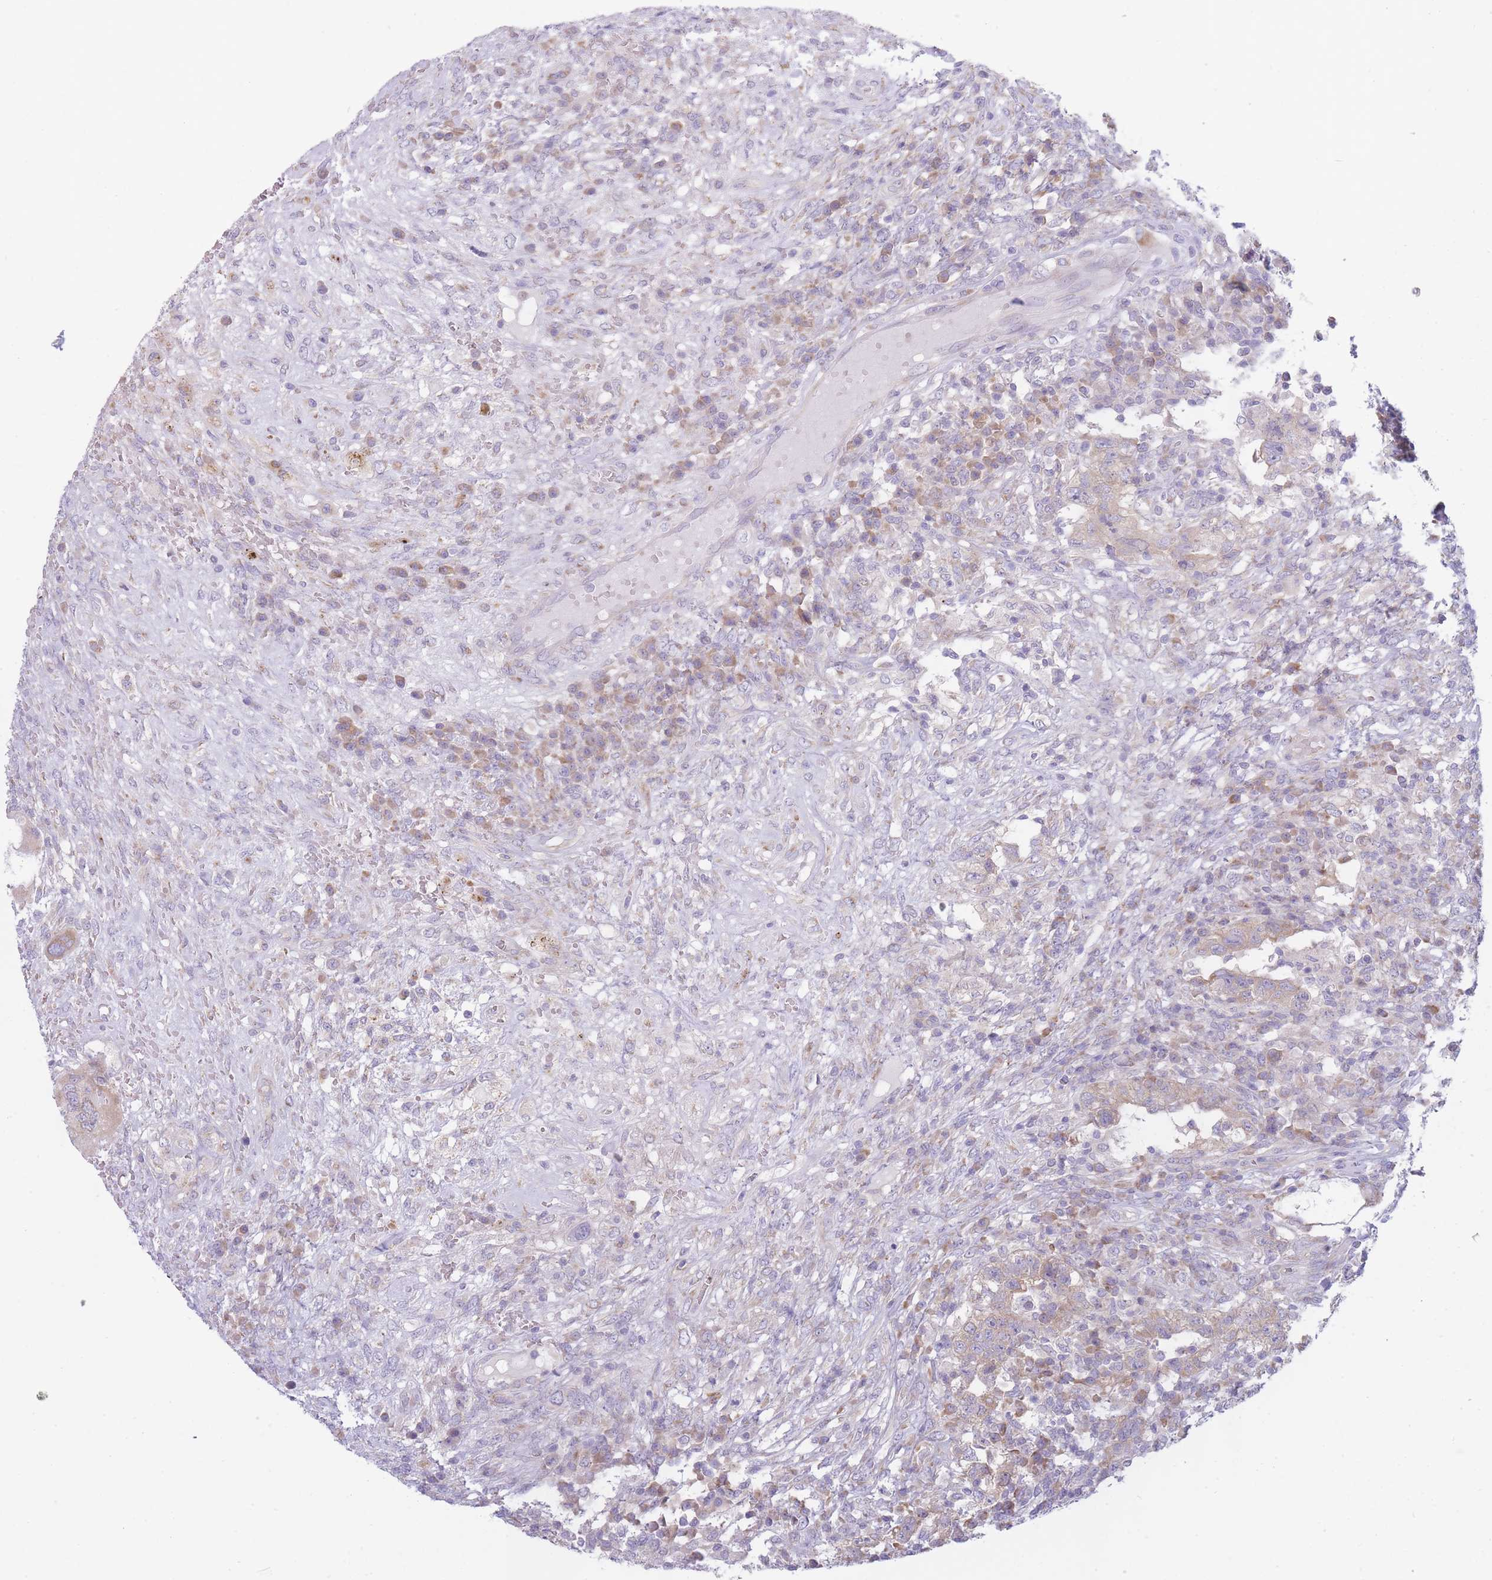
{"staining": {"intensity": "moderate", "quantity": "25%-75%", "location": "cytoplasmic/membranous"}, "tissue": "testis cancer", "cell_type": "Tumor cells", "image_type": "cancer", "snomed": [{"axis": "morphology", "description": "Carcinoma, Embryonal, NOS"}, {"axis": "topography", "description": "Testis"}], "caption": "Immunohistochemistry of testis embryonal carcinoma reveals medium levels of moderate cytoplasmic/membranous staining in about 25%-75% of tumor cells.", "gene": "OR5L2", "patient": {"sex": "male", "age": 26}}